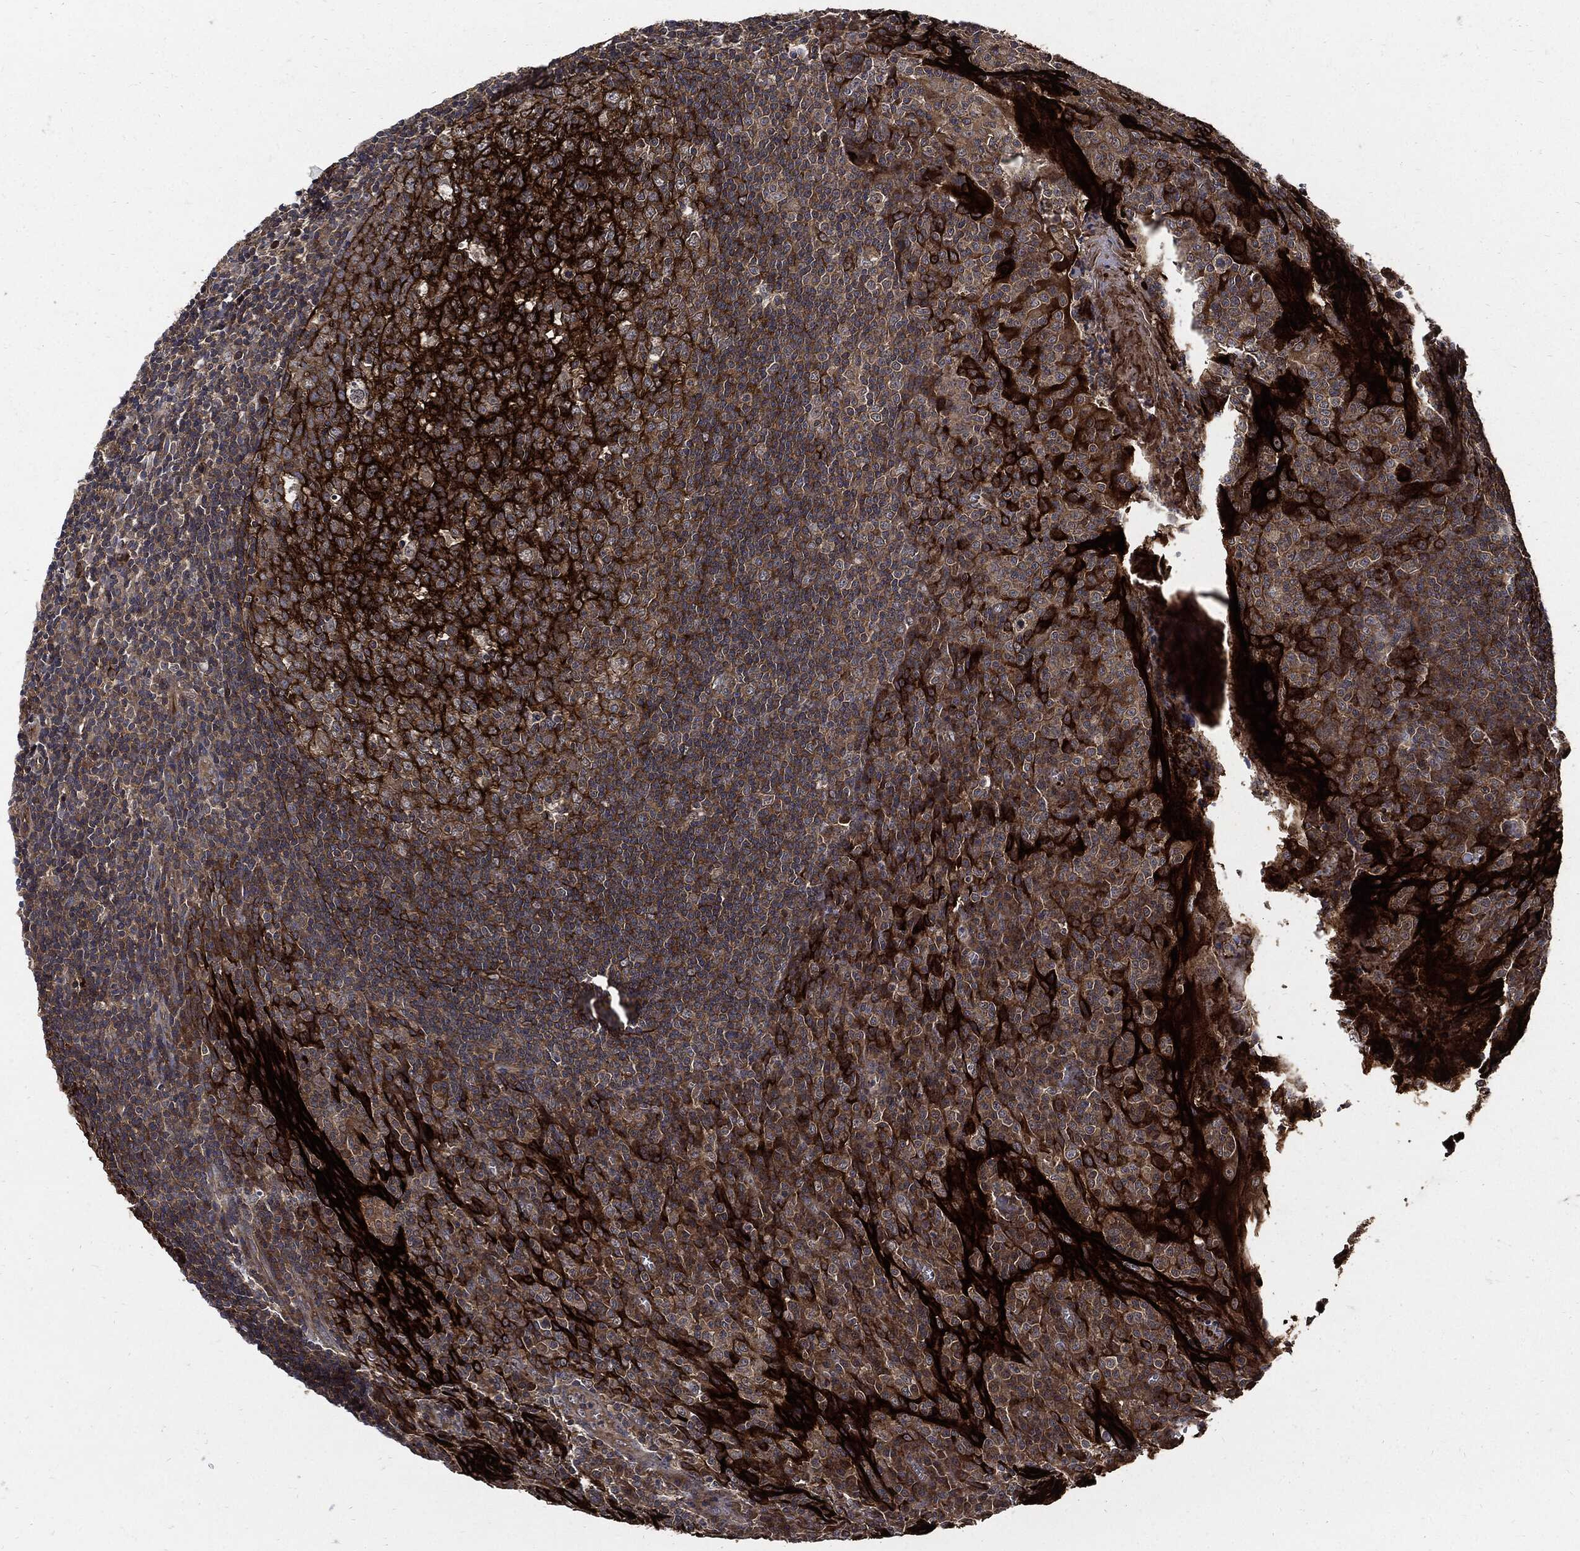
{"staining": {"intensity": "strong", "quantity": "25%-75%", "location": "cytoplasmic/membranous"}, "tissue": "tonsil", "cell_type": "Germinal center cells", "image_type": "normal", "snomed": [{"axis": "morphology", "description": "Normal tissue, NOS"}, {"axis": "topography", "description": "Tonsil"}], "caption": "Germinal center cells reveal strong cytoplasmic/membranous positivity in approximately 25%-75% of cells in normal tonsil. The staining is performed using DAB brown chromogen to label protein expression. The nuclei are counter-stained blue using hematoxylin.", "gene": "CLU", "patient": {"sex": "male", "age": 20}}